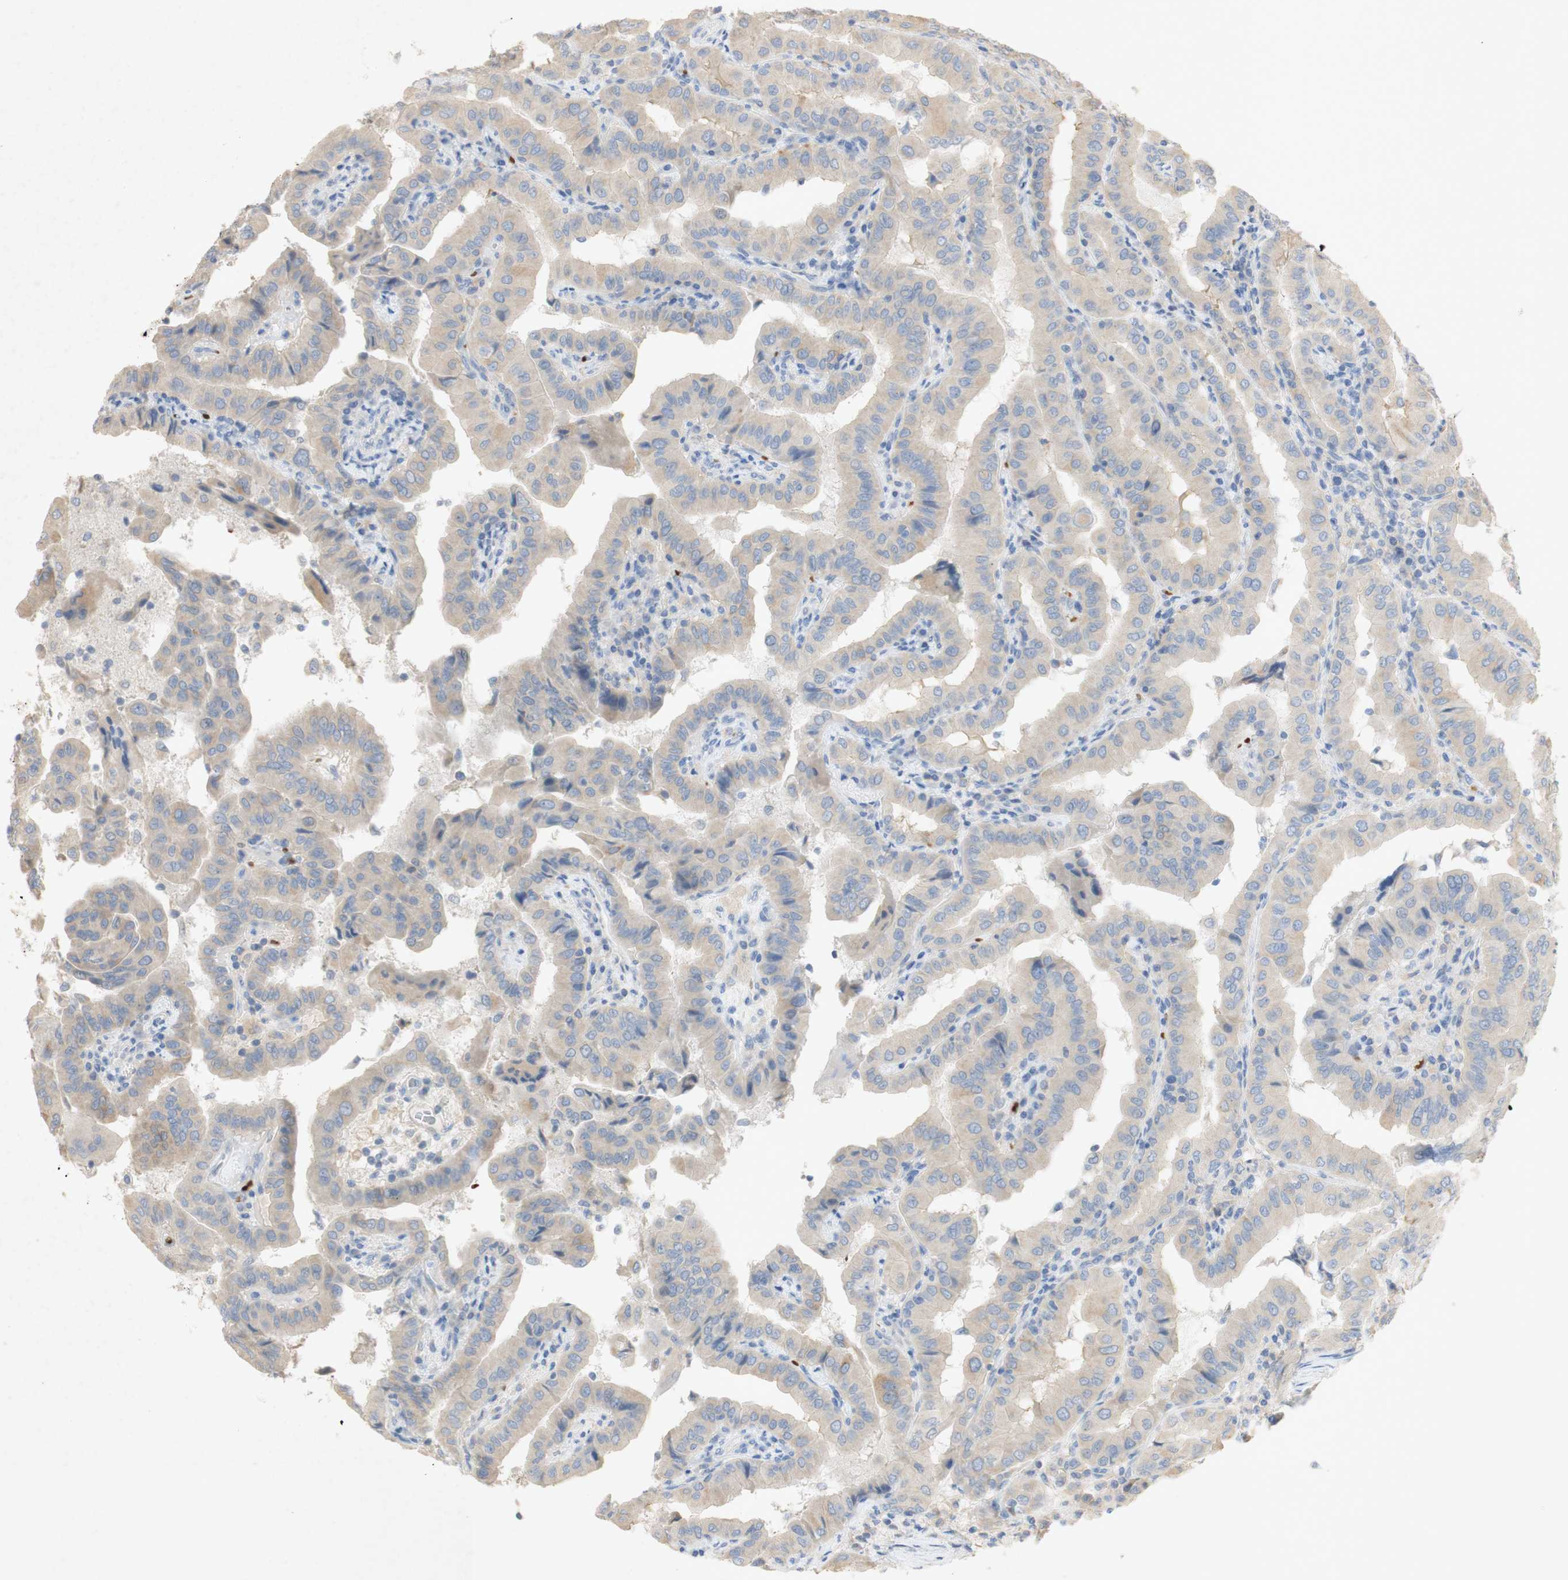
{"staining": {"intensity": "weak", "quantity": "<25%", "location": "cytoplasmic/membranous"}, "tissue": "thyroid cancer", "cell_type": "Tumor cells", "image_type": "cancer", "snomed": [{"axis": "morphology", "description": "Papillary adenocarcinoma, NOS"}, {"axis": "topography", "description": "Thyroid gland"}], "caption": "High power microscopy histopathology image of an immunohistochemistry (IHC) micrograph of thyroid cancer (papillary adenocarcinoma), revealing no significant positivity in tumor cells.", "gene": "EPO", "patient": {"sex": "male", "age": 33}}